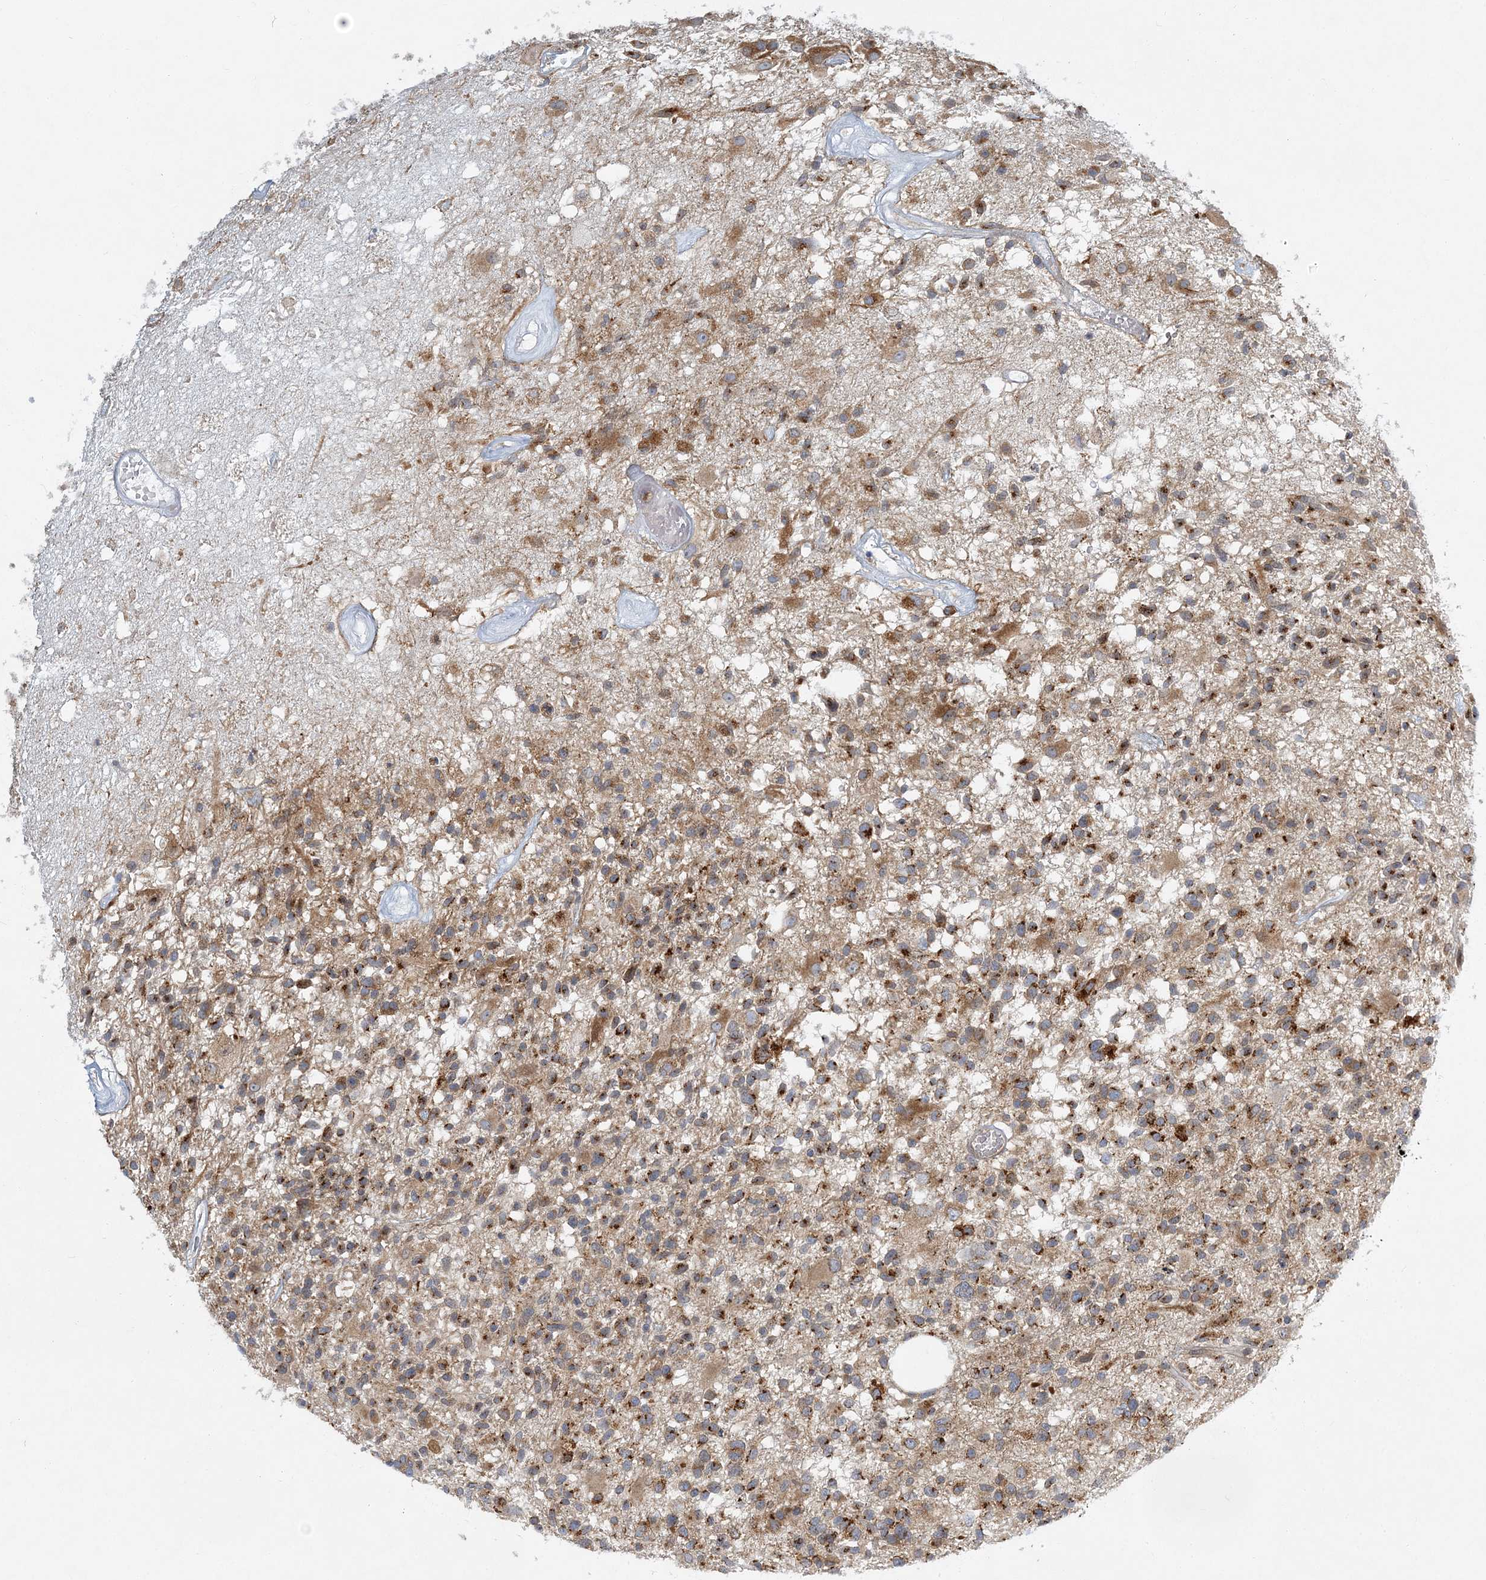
{"staining": {"intensity": "strong", "quantity": "25%-75%", "location": "cytoplasmic/membranous"}, "tissue": "glioma", "cell_type": "Tumor cells", "image_type": "cancer", "snomed": [{"axis": "morphology", "description": "Glioma, malignant, High grade"}, {"axis": "morphology", "description": "Glioblastoma, NOS"}, {"axis": "topography", "description": "Brain"}], "caption": "A high-resolution image shows immunohistochemistry staining of glioma, which reveals strong cytoplasmic/membranous expression in approximately 25%-75% of tumor cells. (Stains: DAB (3,3'-diaminobenzidine) in brown, nuclei in blue, Microscopy: brightfield microscopy at high magnification).", "gene": "NBAS", "patient": {"sex": "male", "age": 60}}